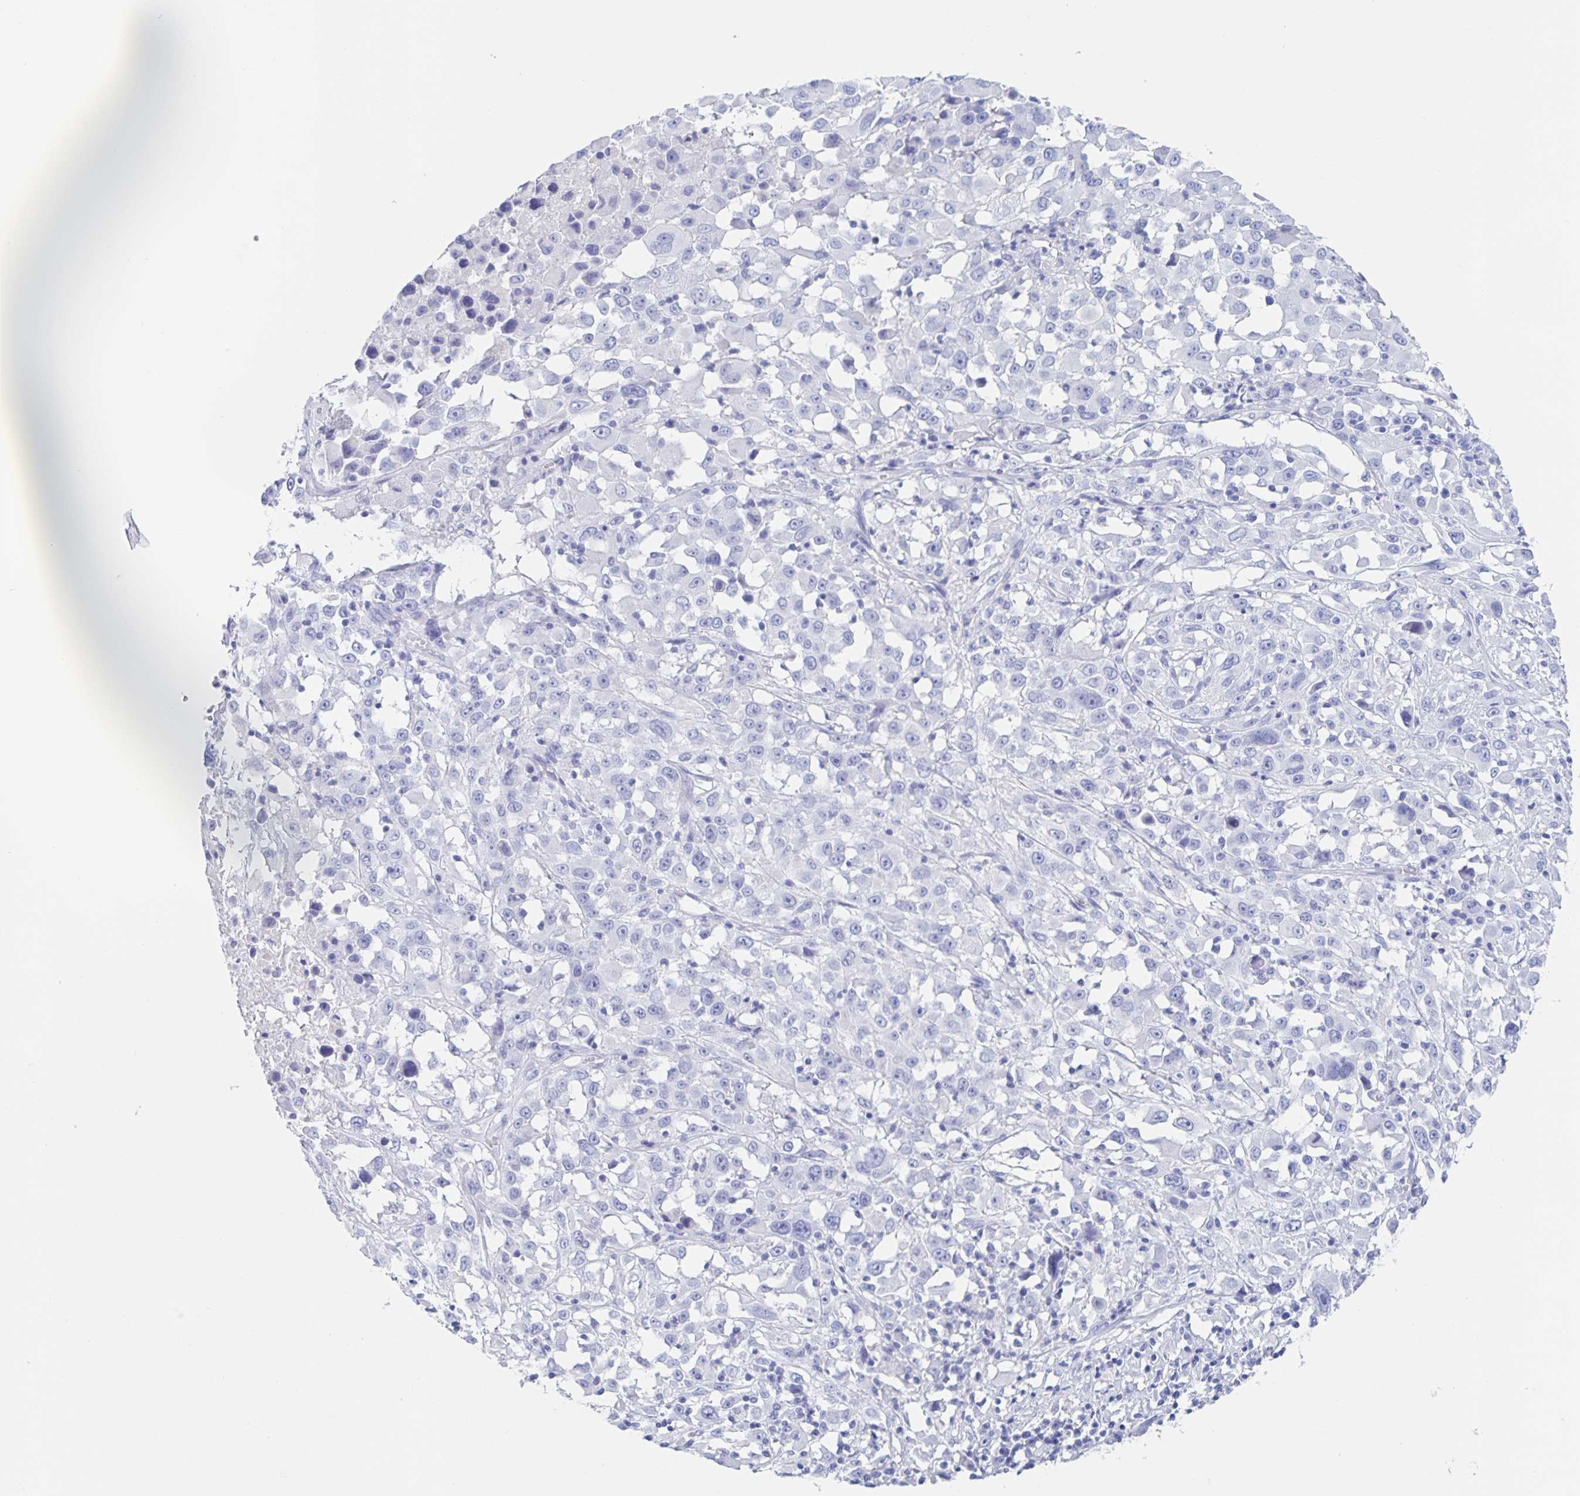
{"staining": {"intensity": "negative", "quantity": "none", "location": "none"}, "tissue": "melanoma", "cell_type": "Tumor cells", "image_type": "cancer", "snomed": [{"axis": "morphology", "description": "Malignant melanoma, Metastatic site"}, {"axis": "topography", "description": "Soft tissue"}], "caption": "Image shows no protein expression in tumor cells of melanoma tissue.", "gene": "DMBT1", "patient": {"sex": "male", "age": 50}}